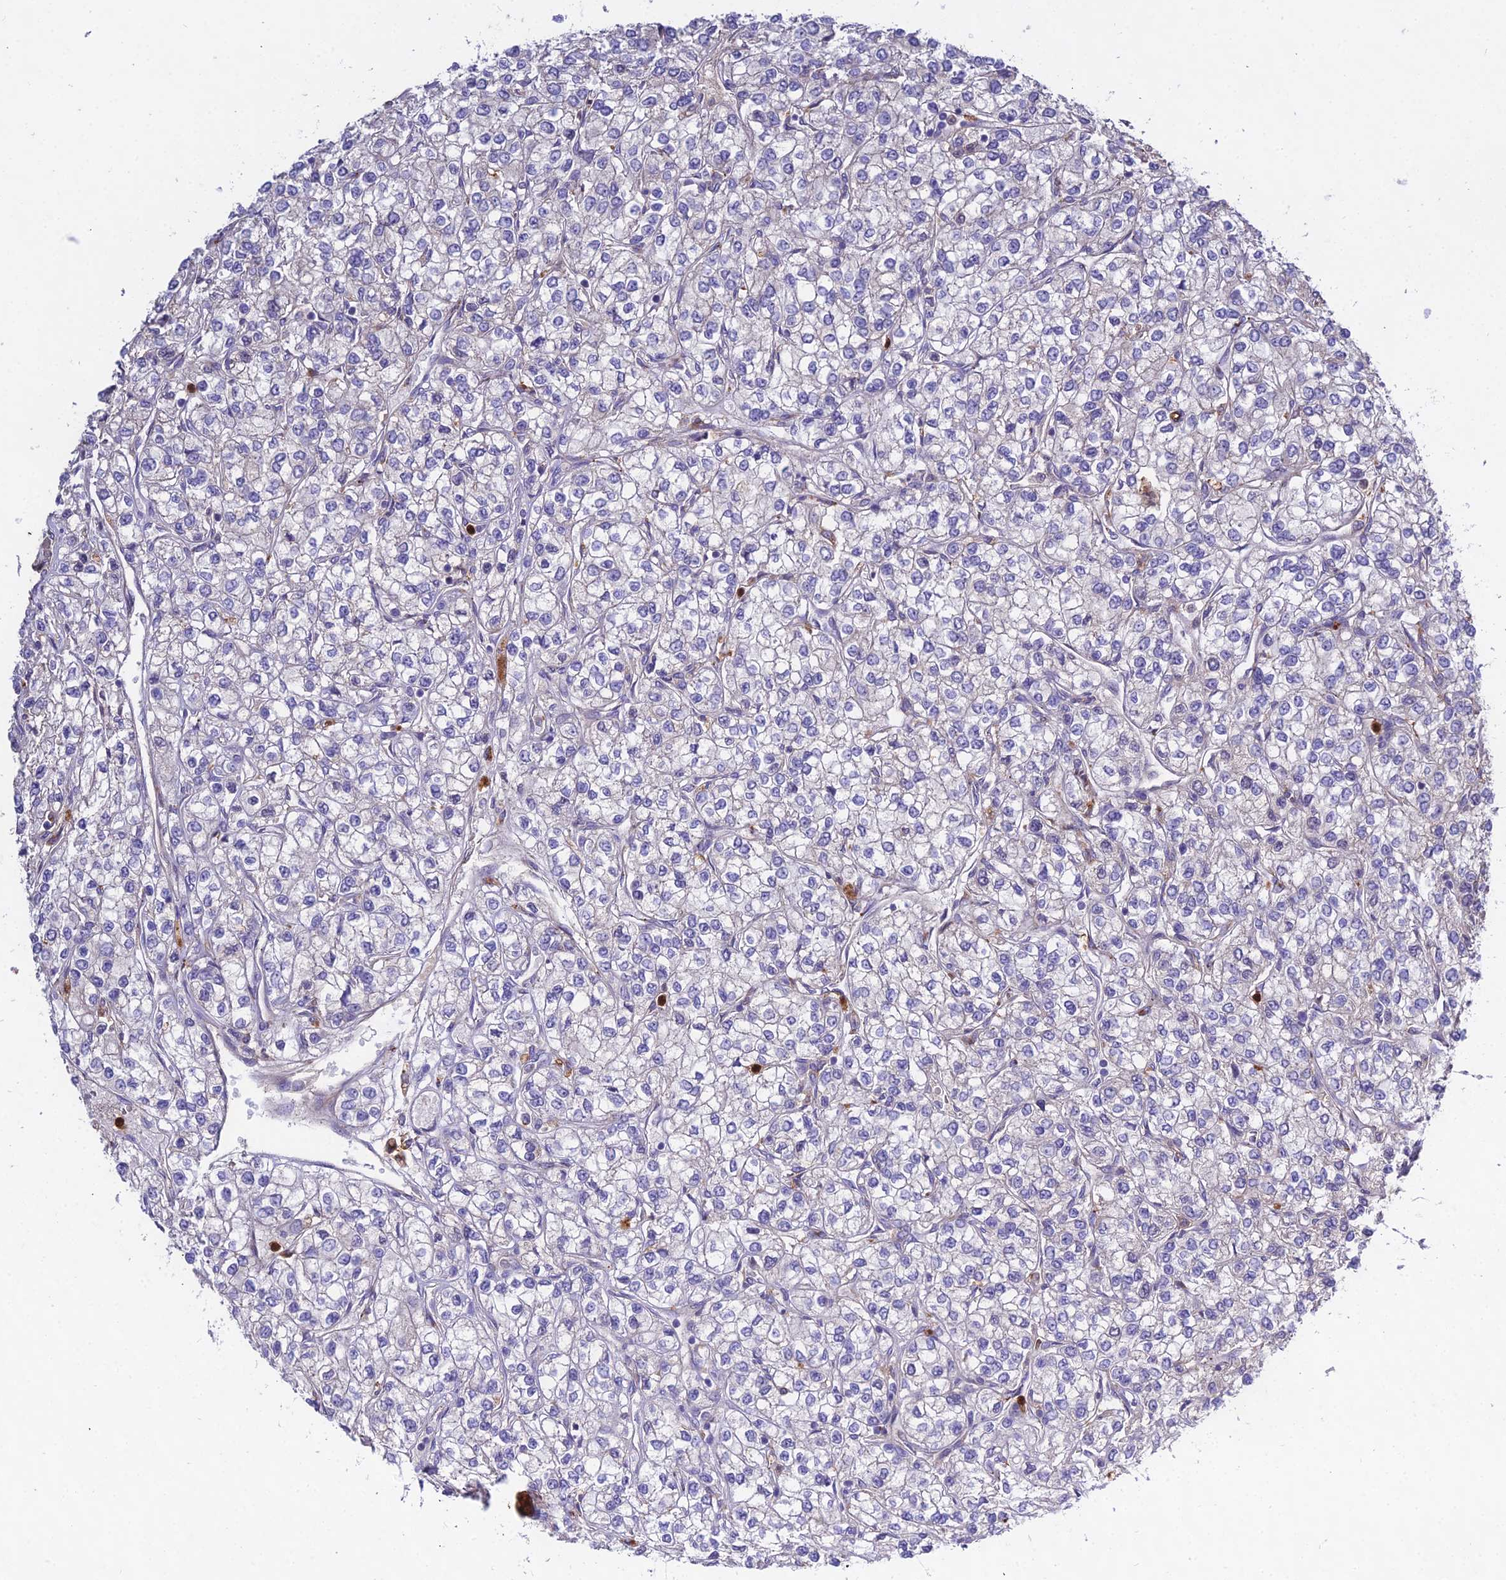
{"staining": {"intensity": "negative", "quantity": "none", "location": "none"}, "tissue": "renal cancer", "cell_type": "Tumor cells", "image_type": "cancer", "snomed": [{"axis": "morphology", "description": "Adenocarcinoma, NOS"}, {"axis": "topography", "description": "Kidney"}], "caption": "High power microscopy image of an IHC photomicrograph of renal cancer (adenocarcinoma), revealing no significant expression in tumor cells.", "gene": "EID2", "patient": {"sex": "male", "age": 80}}